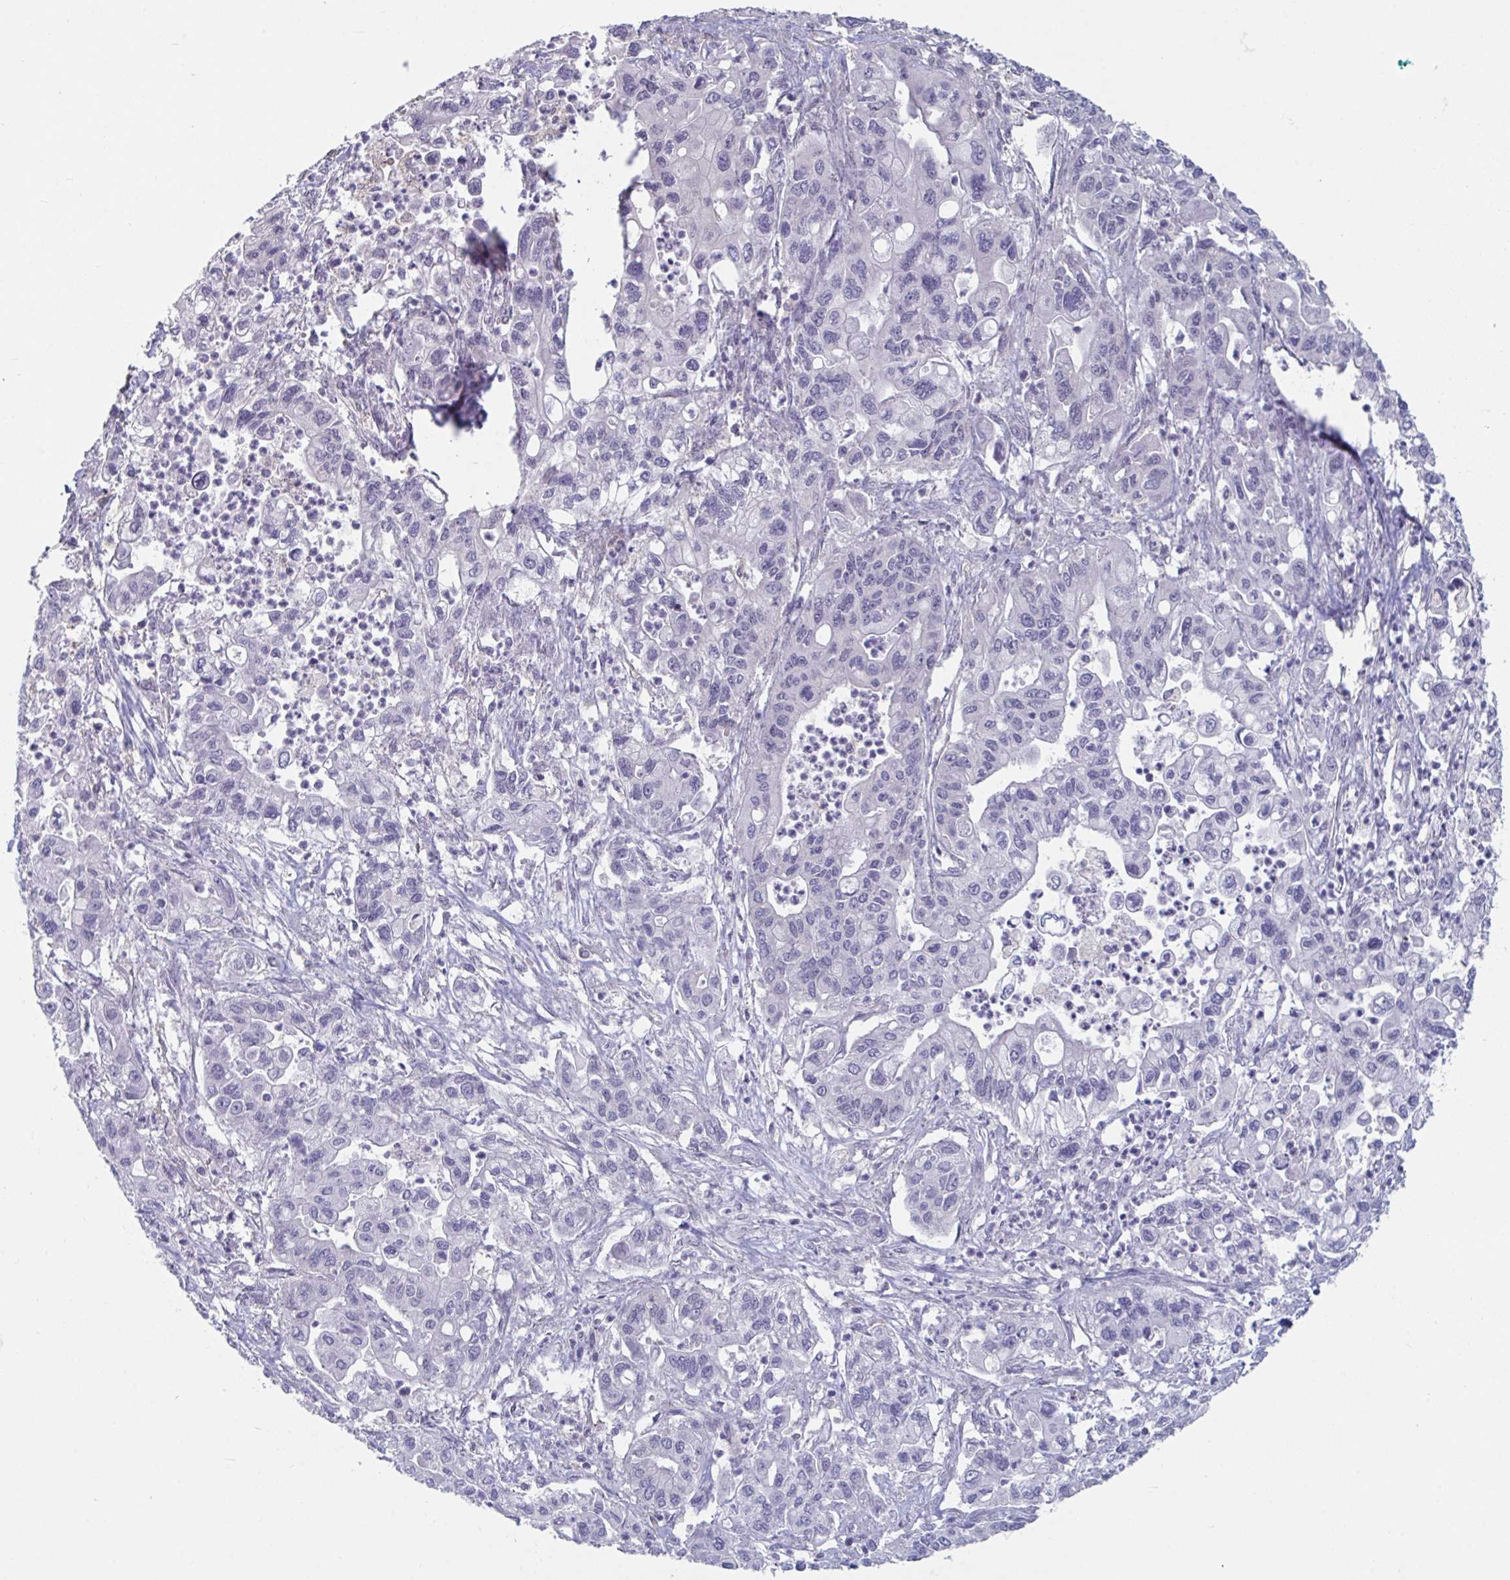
{"staining": {"intensity": "negative", "quantity": "none", "location": "none"}, "tissue": "pancreatic cancer", "cell_type": "Tumor cells", "image_type": "cancer", "snomed": [{"axis": "morphology", "description": "Adenocarcinoma, NOS"}, {"axis": "topography", "description": "Pancreas"}], "caption": "Tumor cells are negative for protein expression in human pancreatic cancer (adenocarcinoma).", "gene": "STK26", "patient": {"sex": "male", "age": 62}}